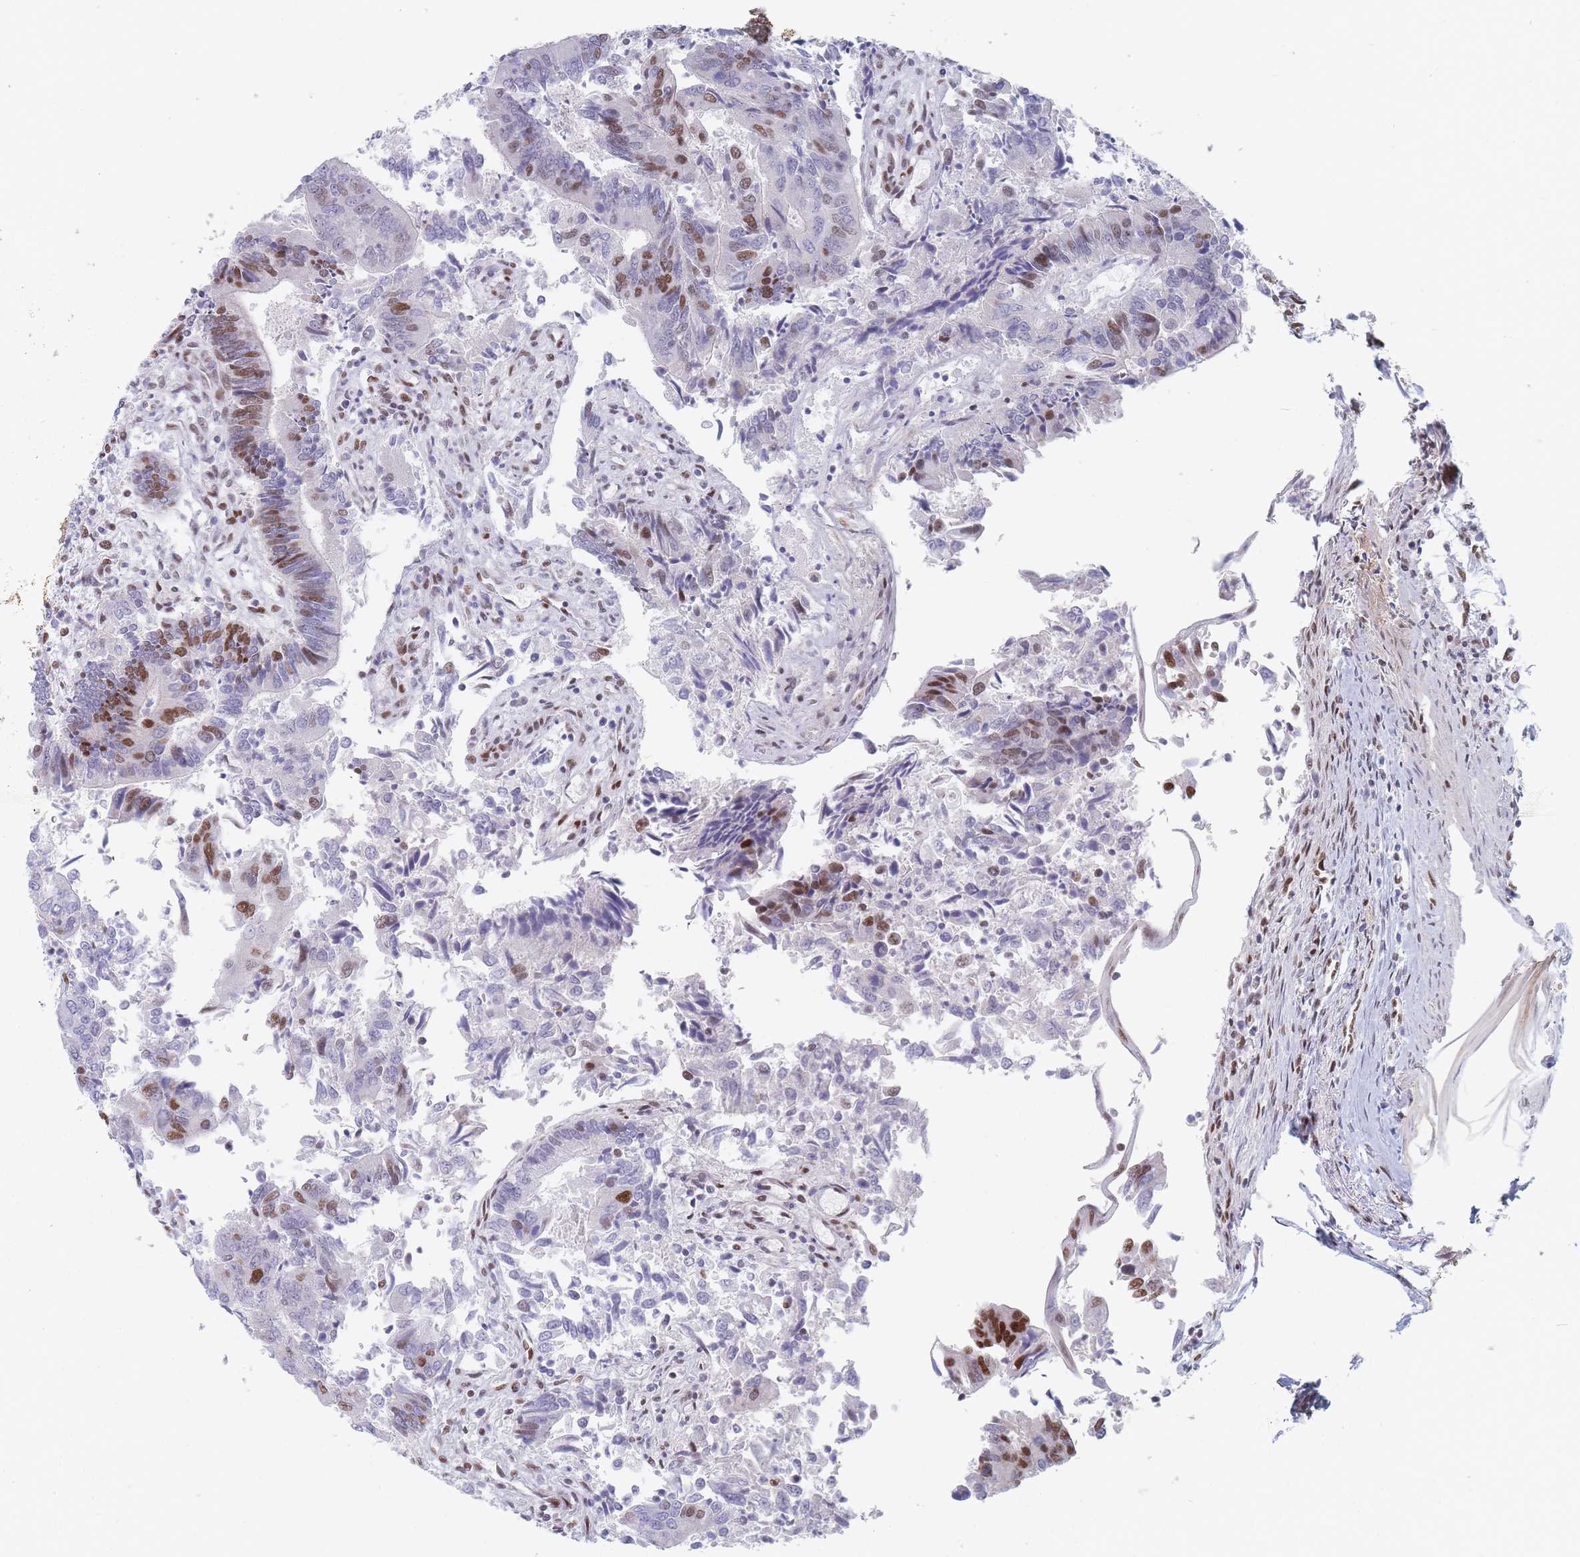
{"staining": {"intensity": "strong", "quantity": "25%-75%", "location": "nuclear"}, "tissue": "colorectal cancer", "cell_type": "Tumor cells", "image_type": "cancer", "snomed": [{"axis": "morphology", "description": "Adenocarcinoma, NOS"}, {"axis": "topography", "description": "Colon"}], "caption": "Immunohistochemistry (IHC) histopathology image of colorectal adenocarcinoma stained for a protein (brown), which displays high levels of strong nuclear positivity in approximately 25%-75% of tumor cells.", "gene": "SAFB2", "patient": {"sex": "female", "age": 67}}